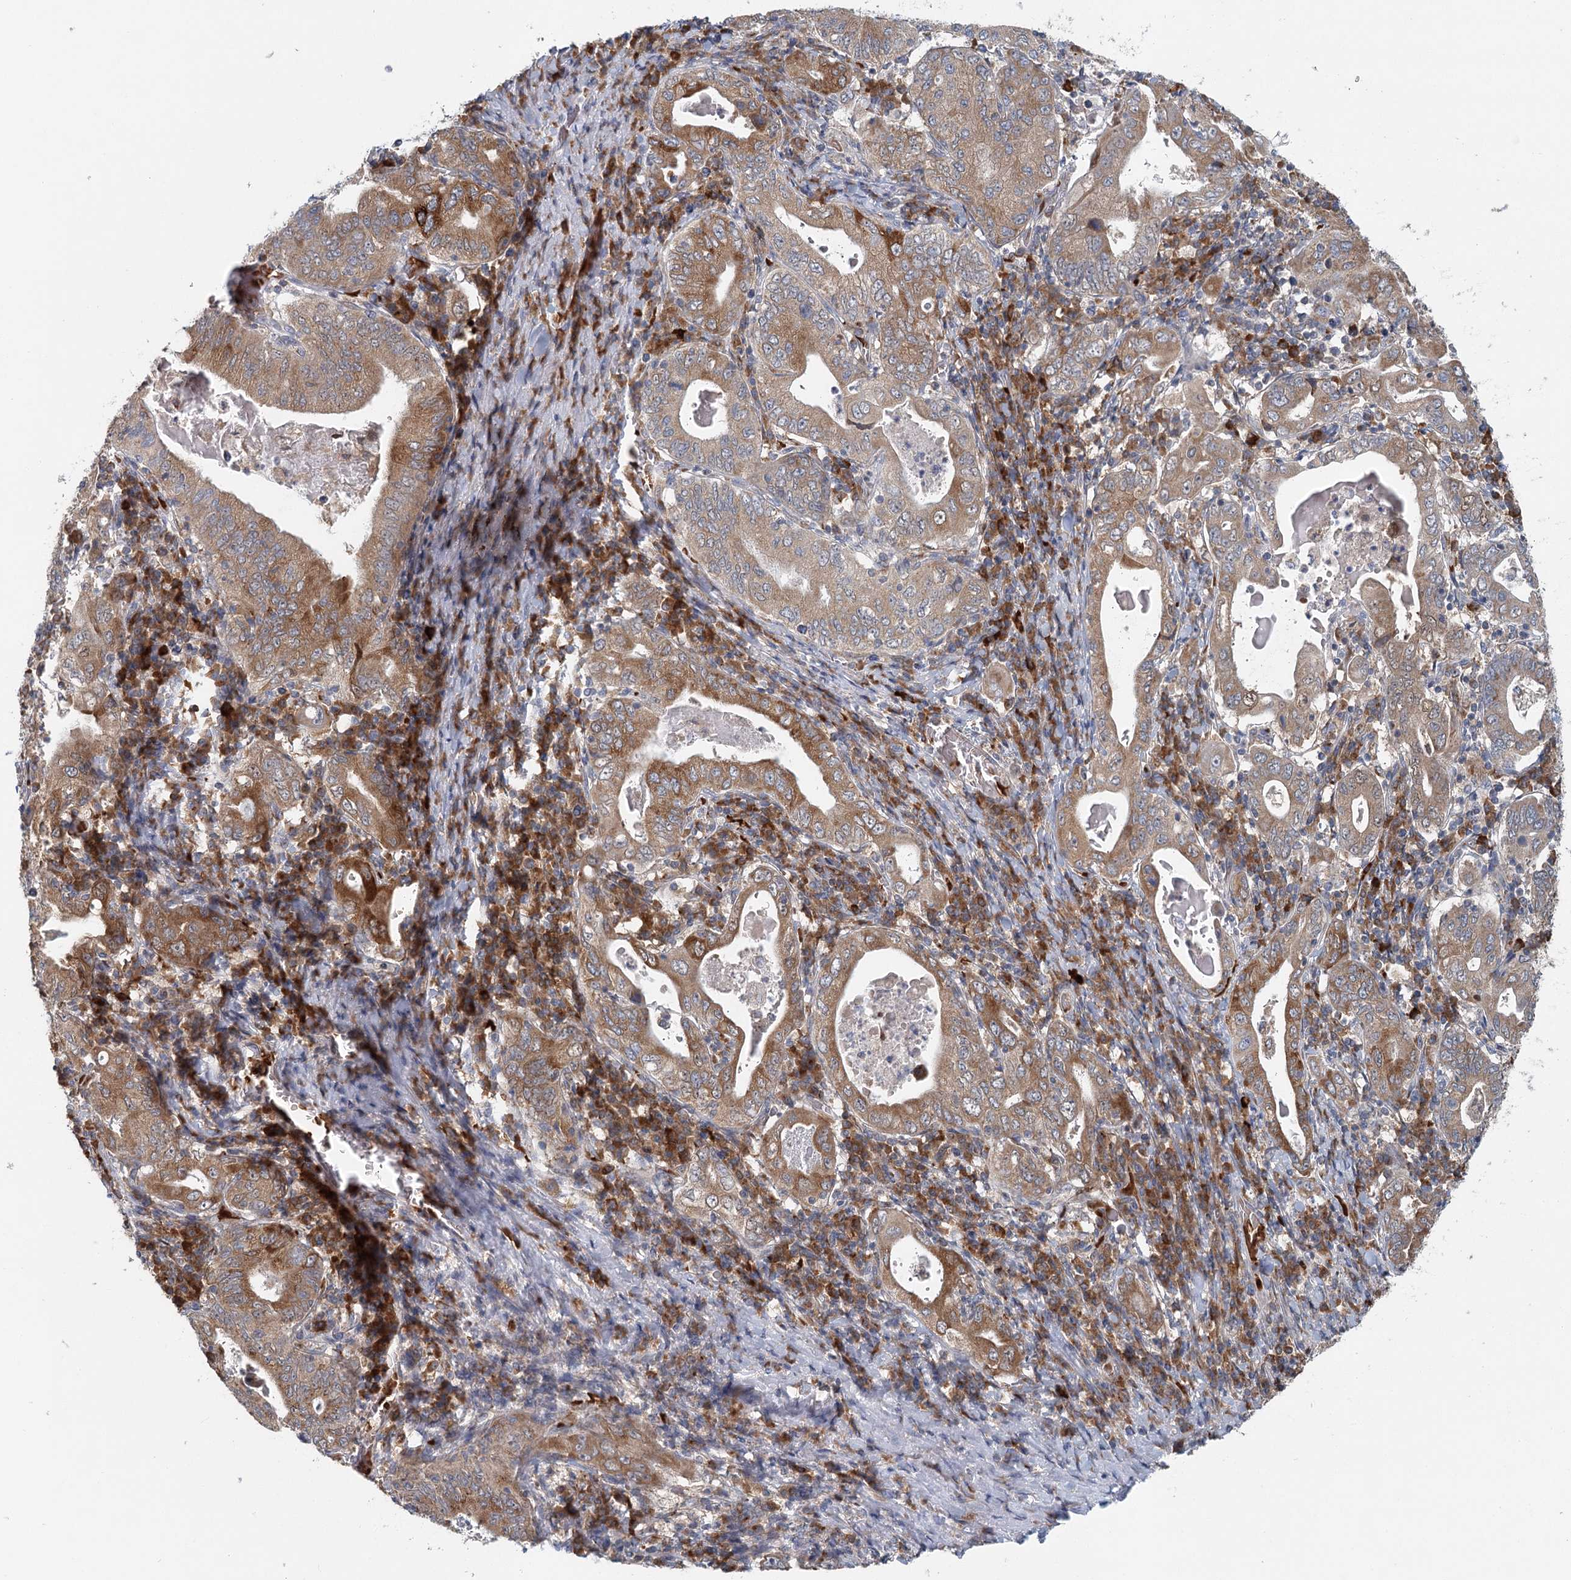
{"staining": {"intensity": "moderate", "quantity": ">75%", "location": "cytoplasmic/membranous"}, "tissue": "stomach cancer", "cell_type": "Tumor cells", "image_type": "cancer", "snomed": [{"axis": "morphology", "description": "Normal tissue, NOS"}, {"axis": "morphology", "description": "Adenocarcinoma, NOS"}, {"axis": "topography", "description": "Esophagus"}, {"axis": "topography", "description": "Stomach, upper"}, {"axis": "topography", "description": "Peripheral nerve tissue"}], "caption": "The immunohistochemical stain shows moderate cytoplasmic/membranous staining in tumor cells of stomach adenocarcinoma tissue. (DAB = brown stain, brightfield microscopy at high magnification).", "gene": "ADK", "patient": {"sex": "male", "age": 62}}